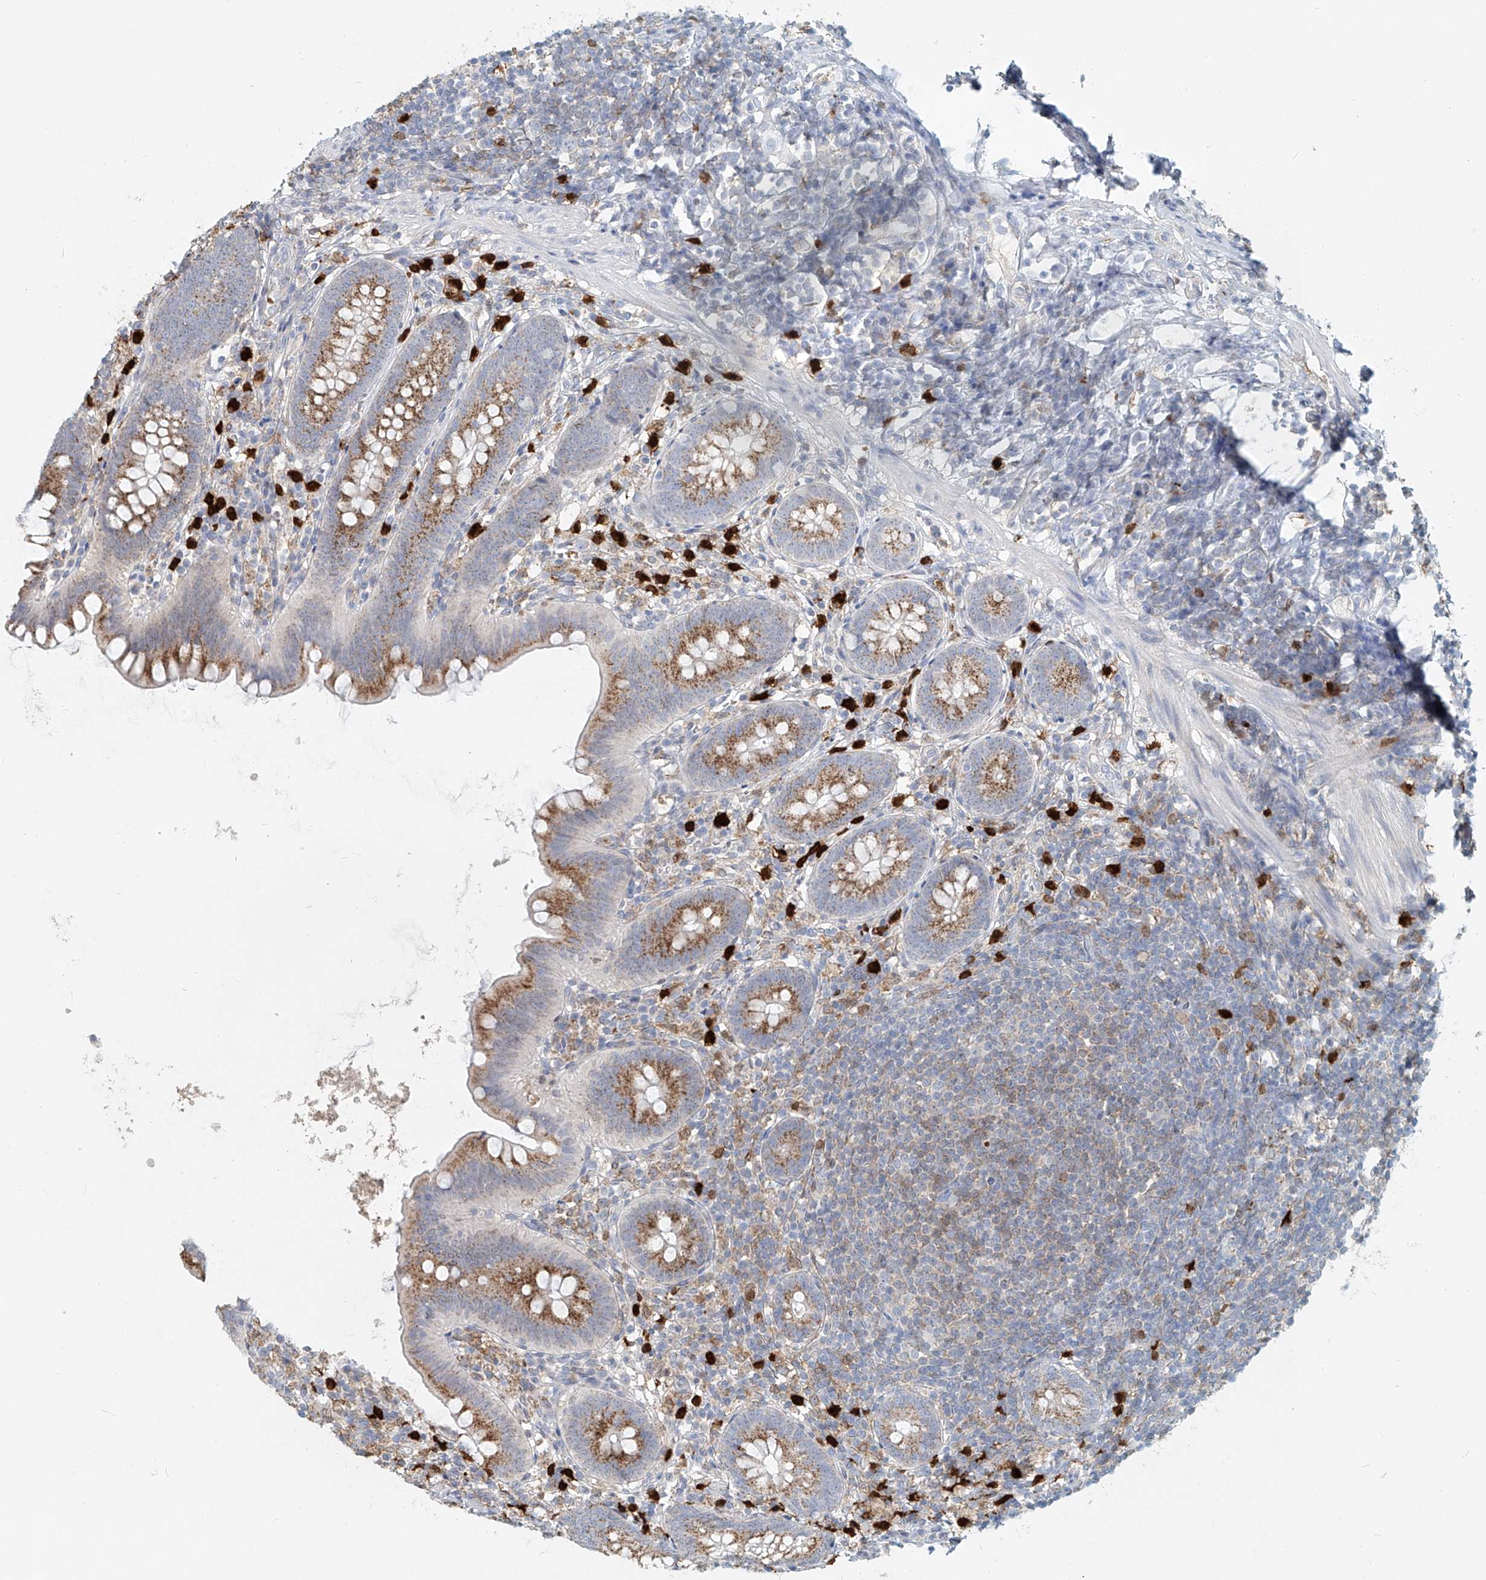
{"staining": {"intensity": "moderate", "quantity": ">75%", "location": "cytoplasmic/membranous"}, "tissue": "appendix", "cell_type": "Glandular cells", "image_type": "normal", "snomed": [{"axis": "morphology", "description": "Normal tissue, NOS"}, {"axis": "topography", "description": "Appendix"}], "caption": "Immunohistochemical staining of normal appendix exhibits medium levels of moderate cytoplasmic/membranous expression in about >75% of glandular cells.", "gene": "PTPRA", "patient": {"sex": "female", "age": 62}}